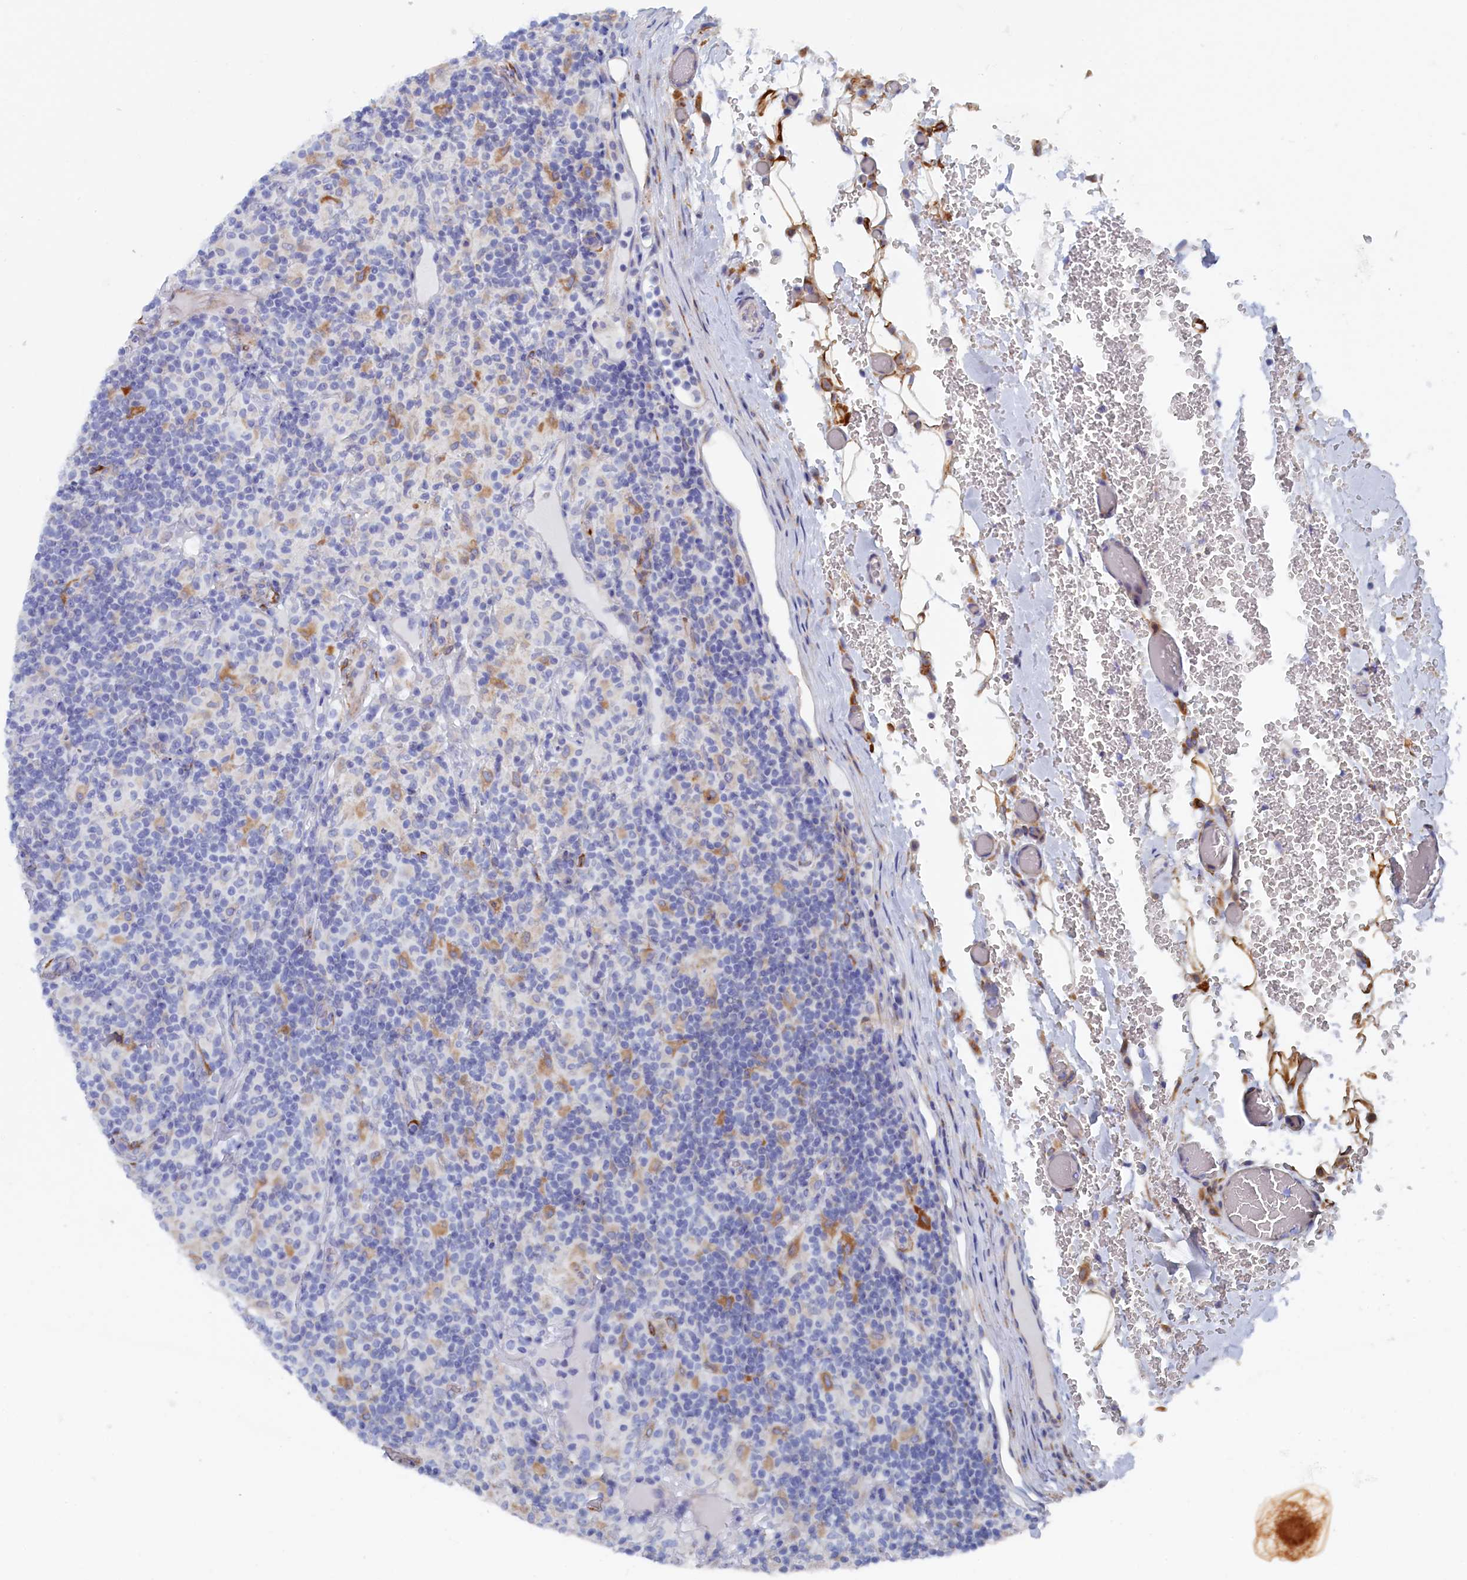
{"staining": {"intensity": "negative", "quantity": "none", "location": "none"}, "tissue": "lymphoma", "cell_type": "Tumor cells", "image_type": "cancer", "snomed": [{"axis": "morphology", "description": "Hodgkin's disease, NOS"}, {"axis": "topography", "description": "Lymph node"}], "caption": "Immunohistochemistry image of lymphoma stained for a protein (brown), which displays no positivity in tumor cells.", "gene": "COG7", "patient": {"sex": "male", "age": 70}}